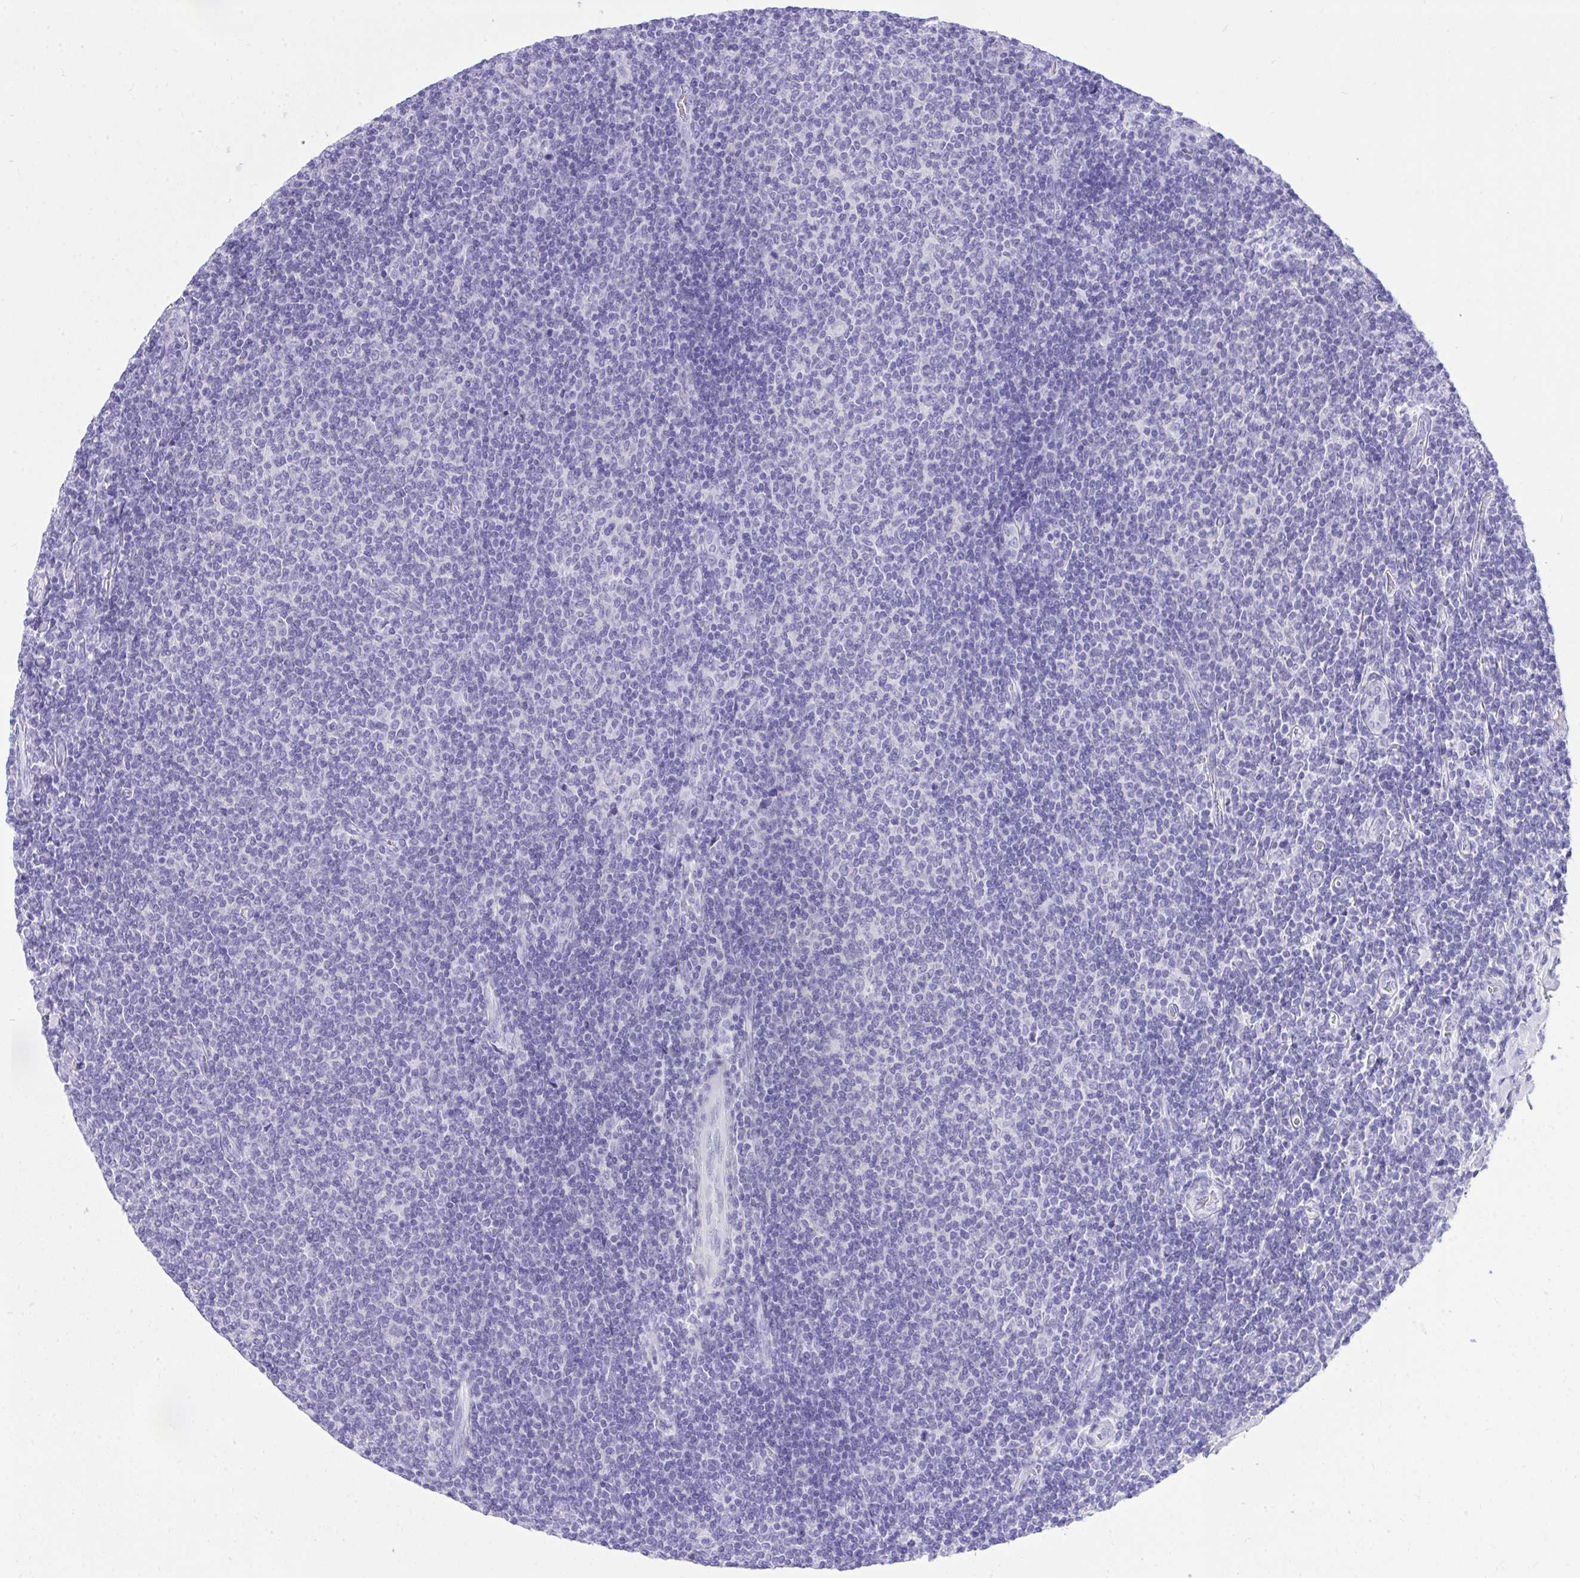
{"staining": {"intensity": "negative", "quantity": "none", "location": "none"}, "tissue": "lymphoma", "cell_type": "Tumor cells", "image_type": "cancer", "snomed": [{"axis": "morphology", "description": "Malignant lymphoma, non-Hodgkin's type, Low grade"}, {"axis": "topography", "description": "Lymph node"}], "caption": "Immunohistochemical staining of human lymphoma reveals no significant expression in tumor cells.", "gene": "KCNN4", "patient": {"sex": "male", "age": 52}}